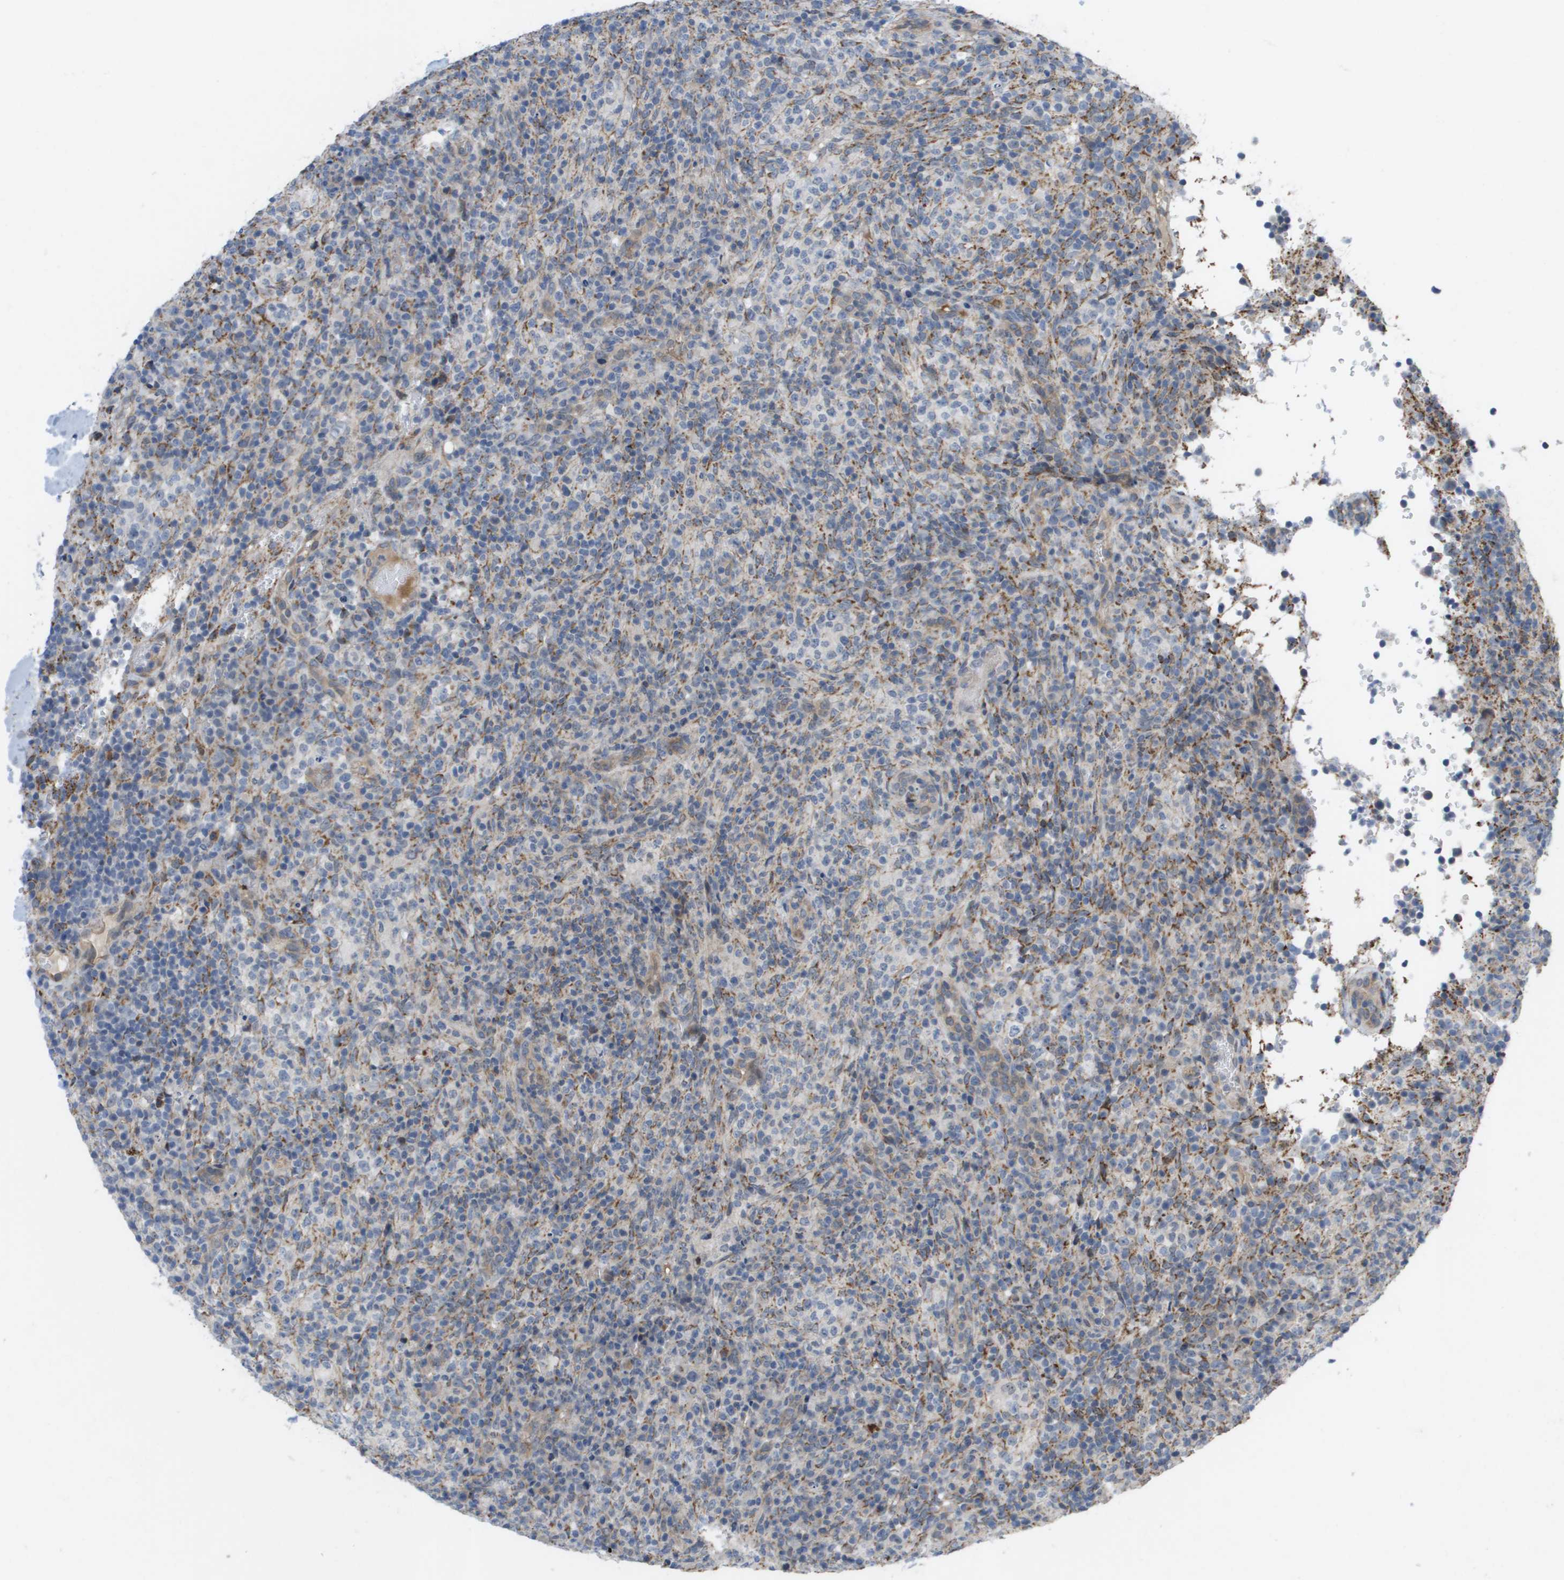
{"staining": {"intensity": "negative", "quantity": "none", "location": "none"}, "tissue": "lymphoma", "cell_type": "Tumor cells", "image_type": "cancer", "snomed": [{"axis": "morphology", "description": "Malignant lymphoma, non-Hodgkin's type, High grade"}, {"axis": "topography", "description": "Lymph node"}], "caption": "High-grade malignant lymphoma, non-Hodgkin's type stained for a protein using immunohistochemistry displays no positivity tumor cells.", "gene": "MTARC2", "patient": {"sex": "female", "age": 76}}